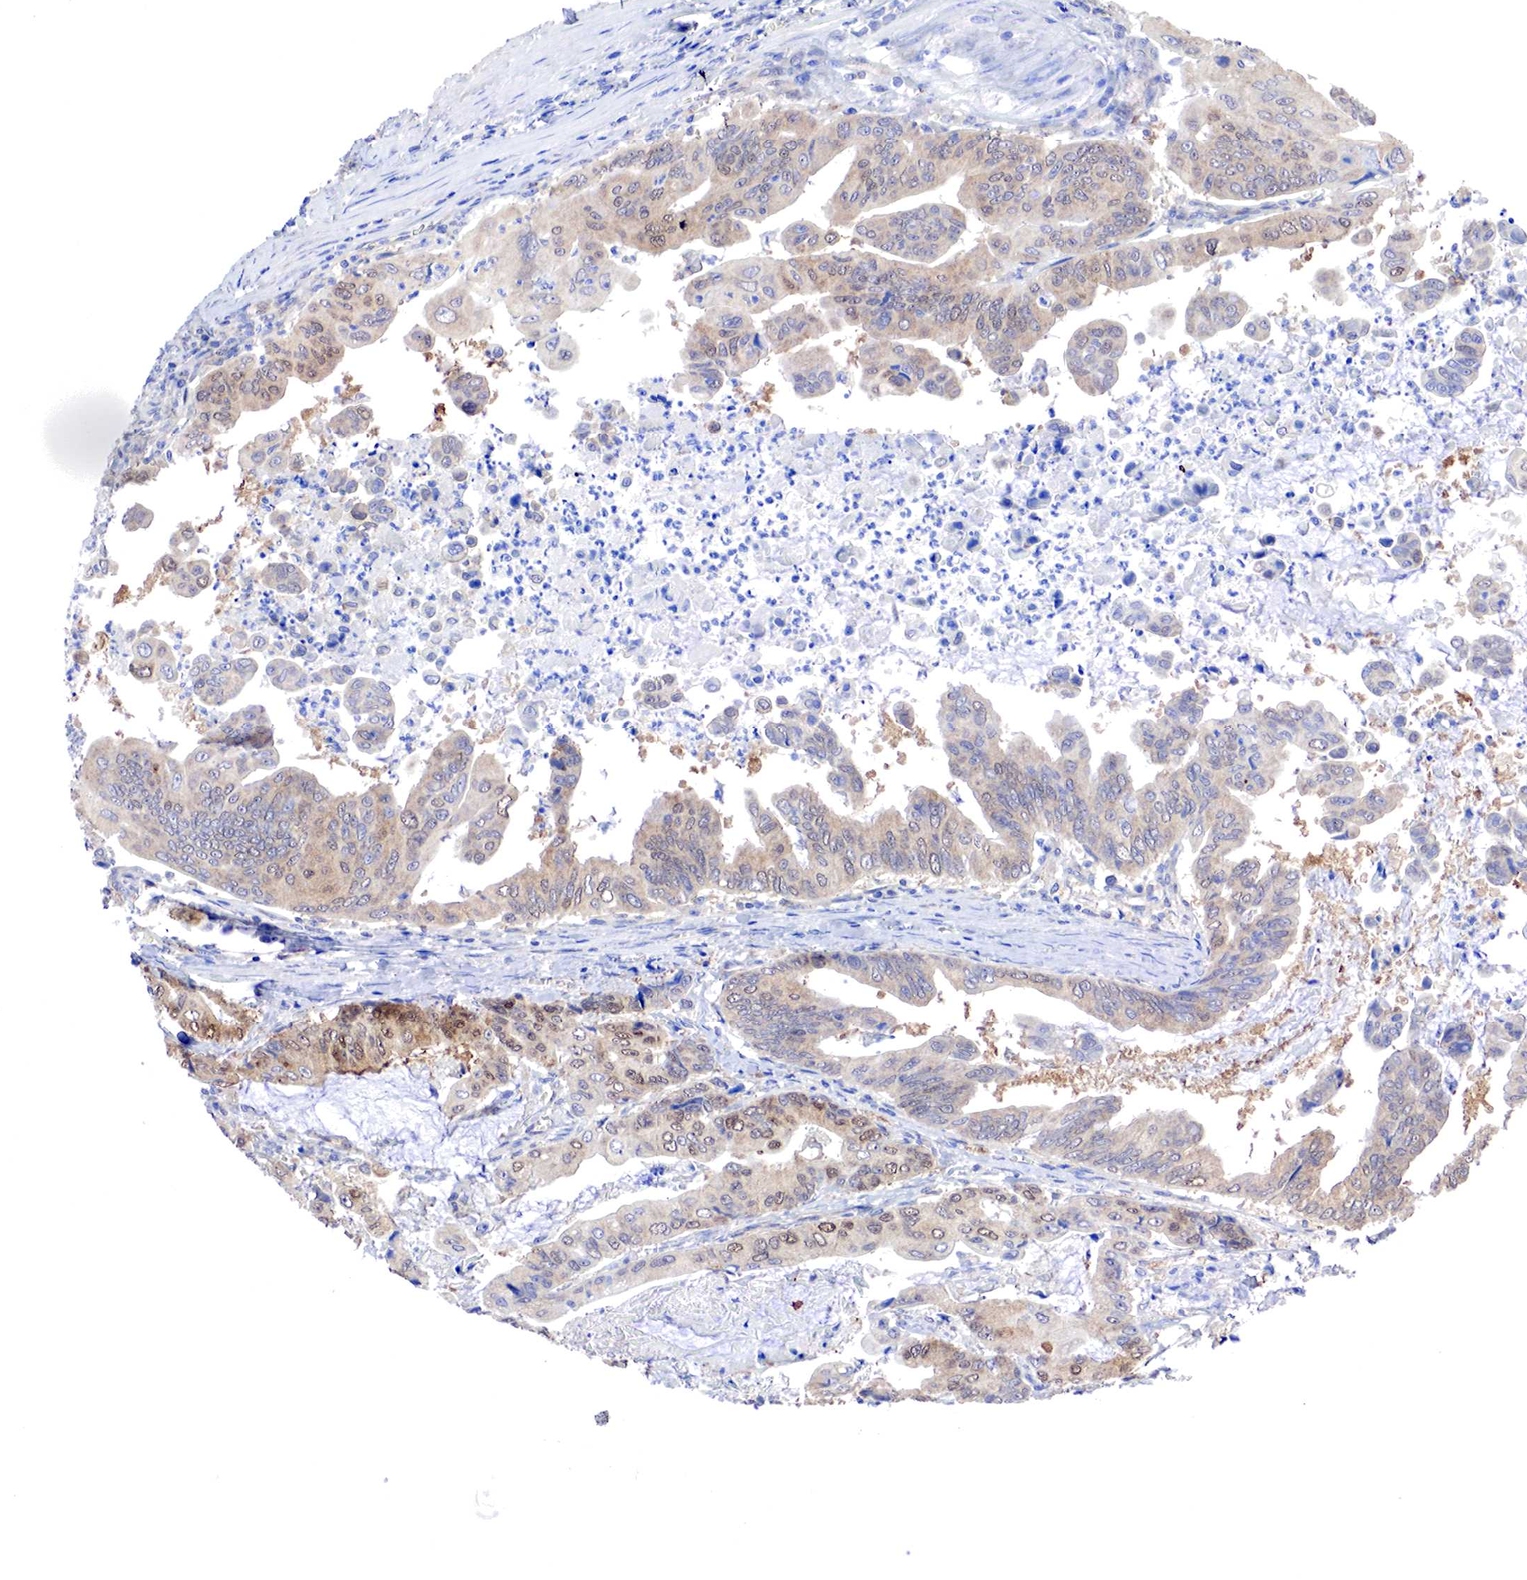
{"staining": {"intensity": "moderate", "quantity": ">75%", "location": "cytoplasmic/membranous,nuclear"}, "tissue": "stomach cancer", "cell_type": "Tumor cells", "image_type": "cancer", "snomed": [{"axis": "morphology", "description": "Adenocarcinoma, NOS"}, {"axis": "topography", "description": "Stomach, upper"}], "caption": "A high-resolution image shows immunohistochemistry staining of stomach cancer, which displays moderate cytoplasmic/membranous and nuclear staining in about >75% of tumor cells.", "gene": "PABIR2", "patient": {"sex": "male", "age": 80}}